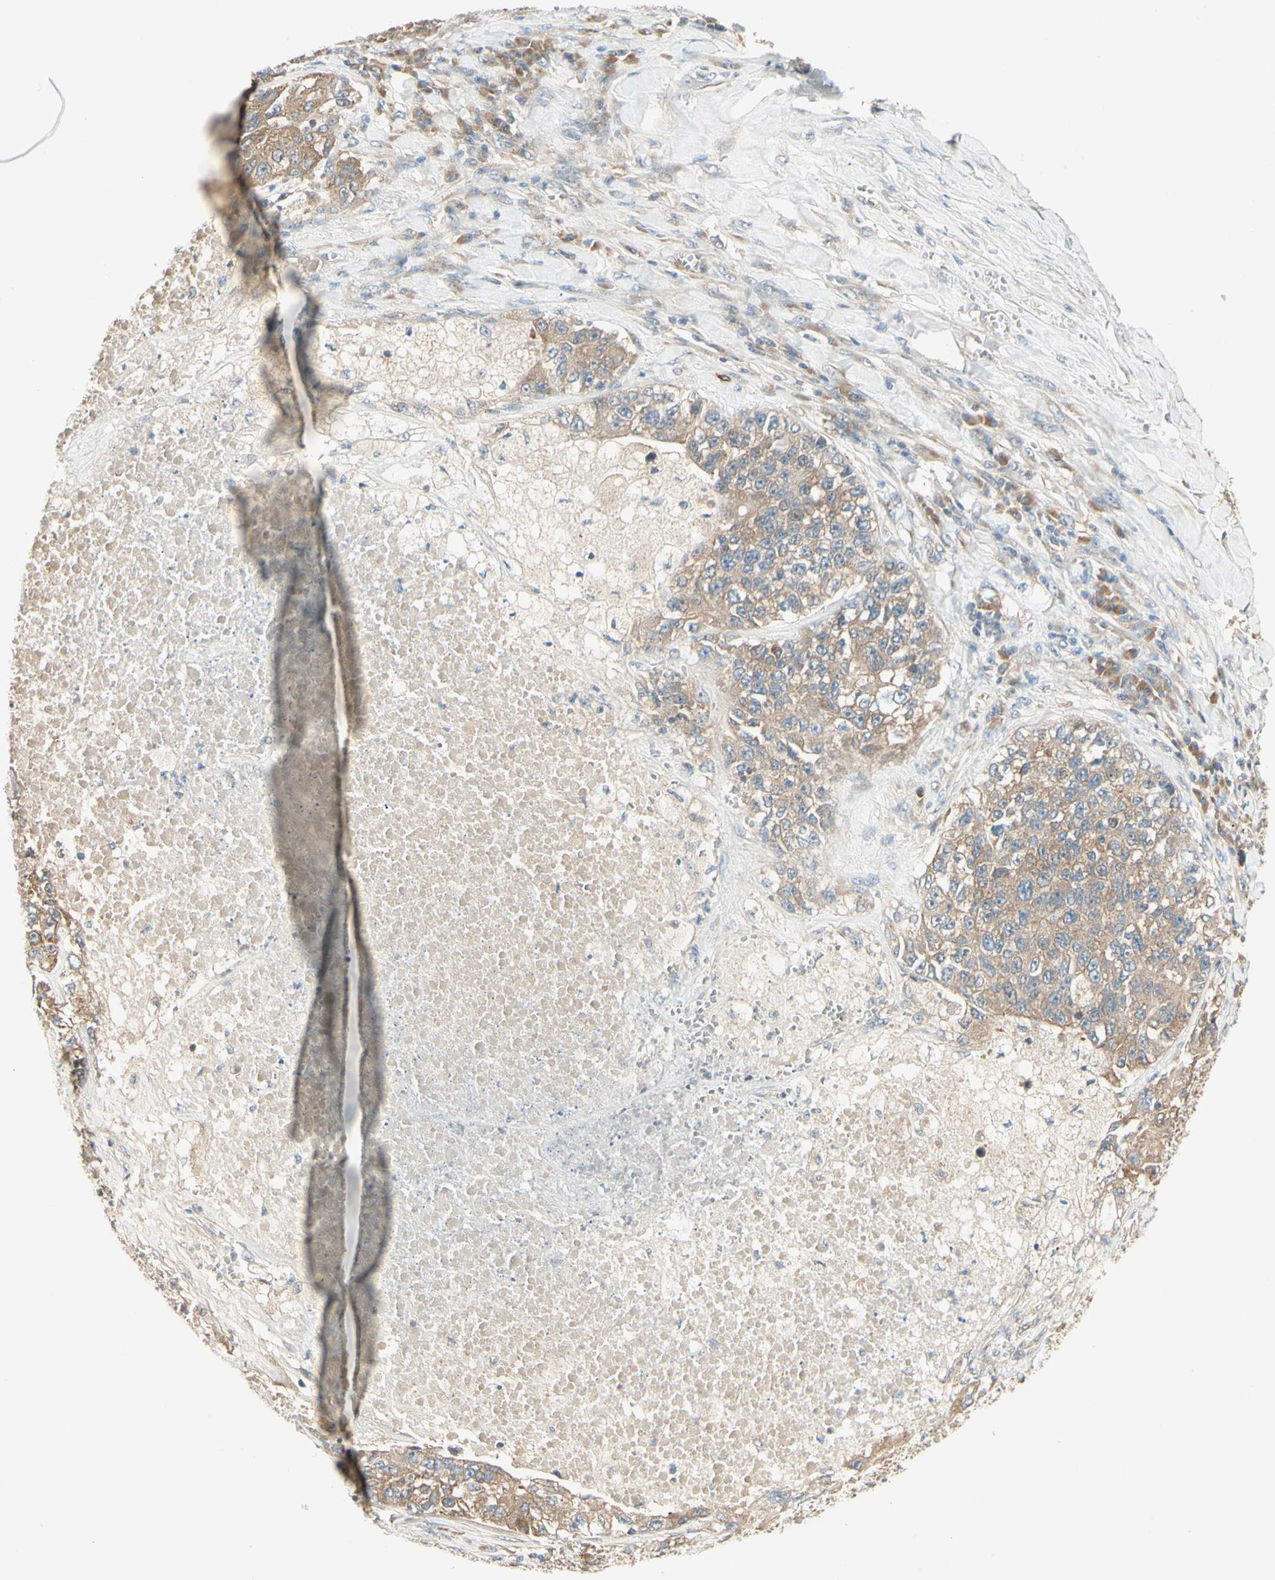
{"staining": {"intensity": "moderate", "quantity": ">75%", "location": "cytoplasmic/membranous"}, "tissue": "lung cancer", "cell_type": "Tumor cells", "image_type": "cancer", "snomed": [{"axis": "morphology", "description": "Adenocarcinoma, NOS"}, {"axis": "topography", "description": "Lung"}], "caption": "Immunohistochemistry (IHC) (DAB) staining of human adenocarcinoma (lung) displays moderate cytoplasmic/membranous protein expression in about >75% of tumor cells.", "gene": "IRAG1", "patient": {"sex": "male", "age": 49}}